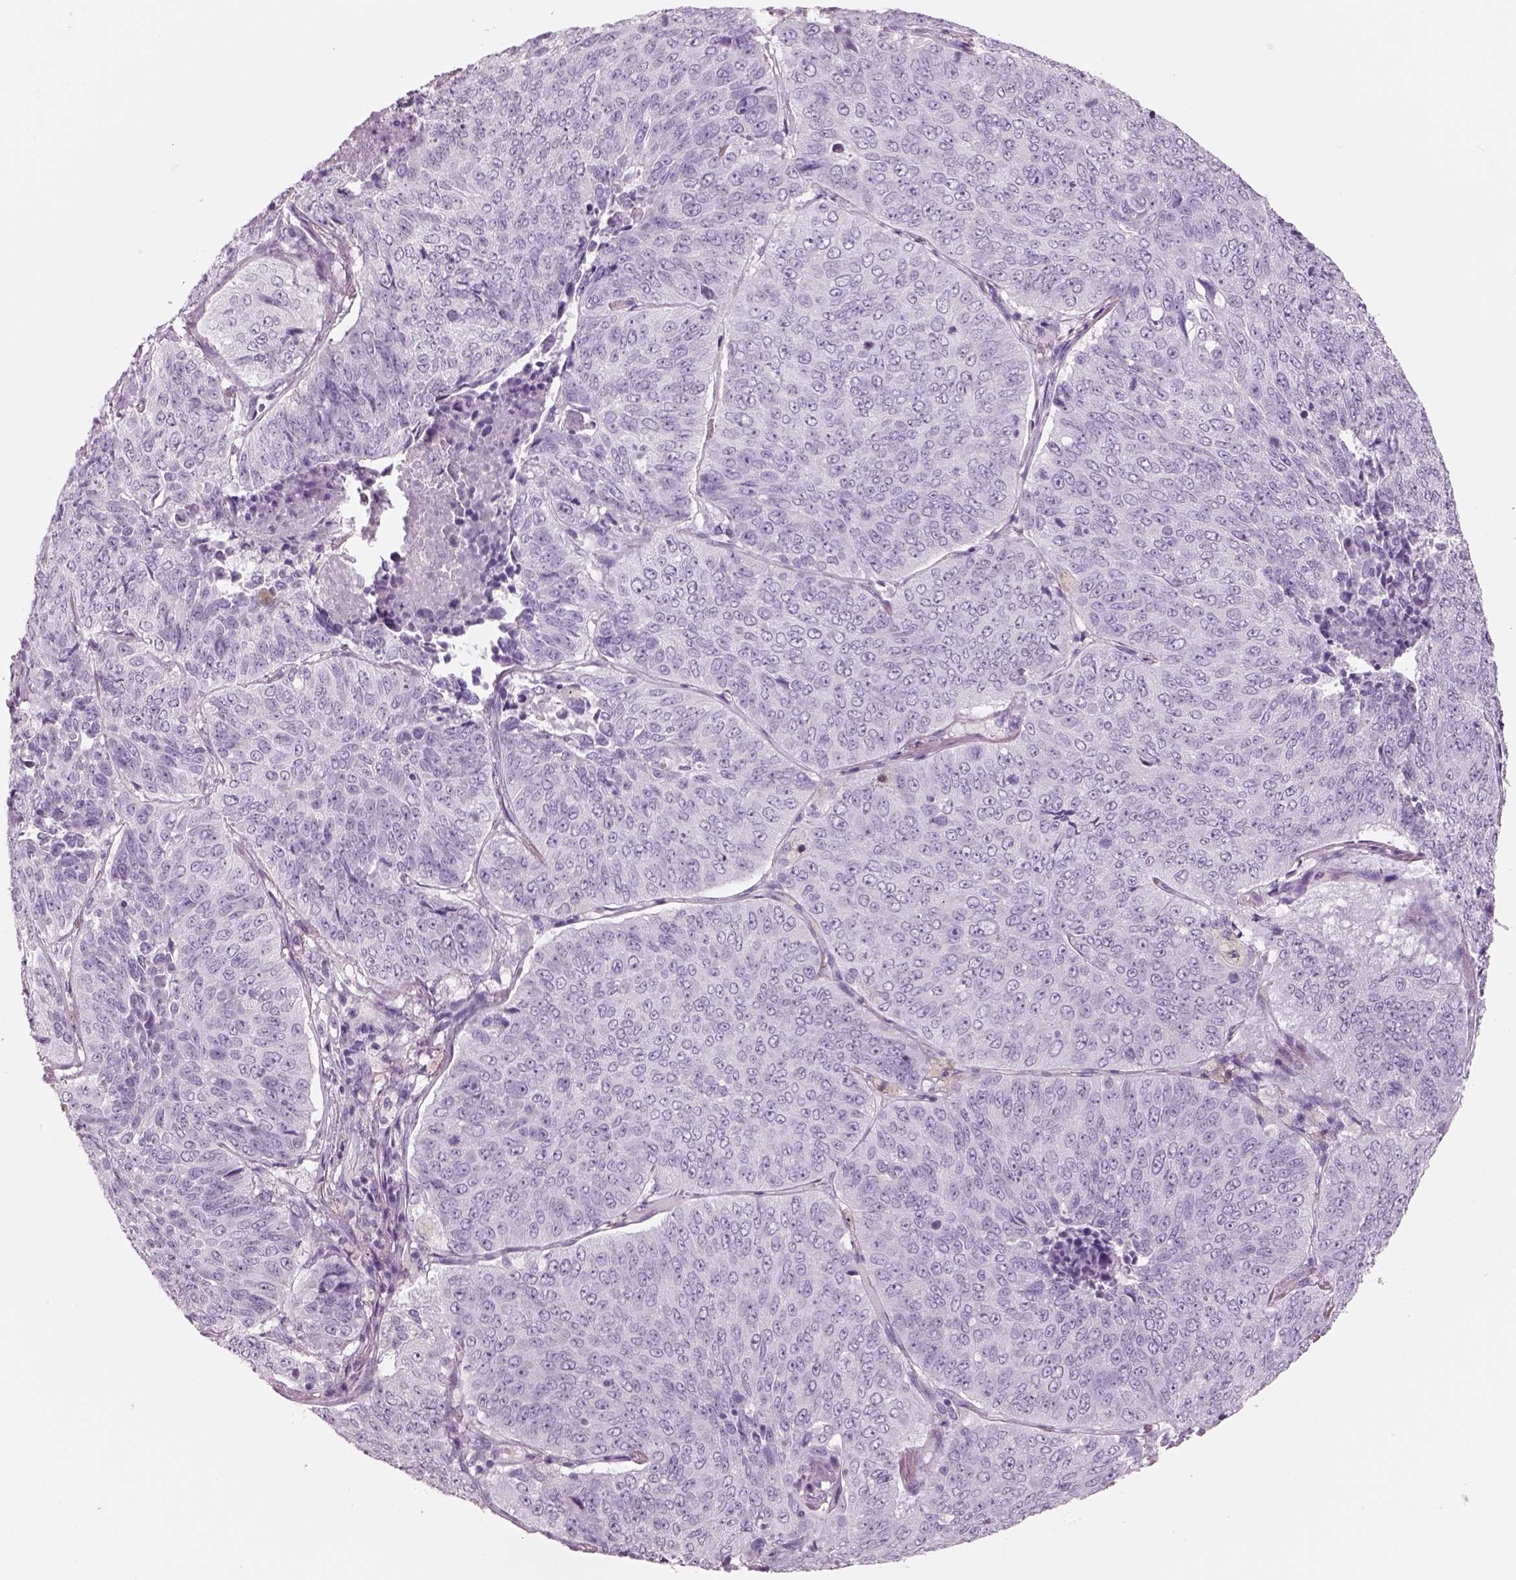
{"staining": {"intensity": "negative", "quantity": "none", "location": "none"}, "tissue": "lung cancer", "cell_type": "Tumor cells", "image_type": "cancer", "snomed": [{"axis": "morphology", "description": "Normal tissue, NOS"}, {"axis": "morphology", "description": "Squamous cell carcinoma, NOS"}, {"axis": "topography", "description": "Bronchus"}, {"axis": "topography", "description": "Lung"}], "caption": "The IHC photomicrograph has no significant positivity in tumor cells of lung cancer tissue.", "gene": "RHO", "patient": {"sex": "male", "age": 64}}